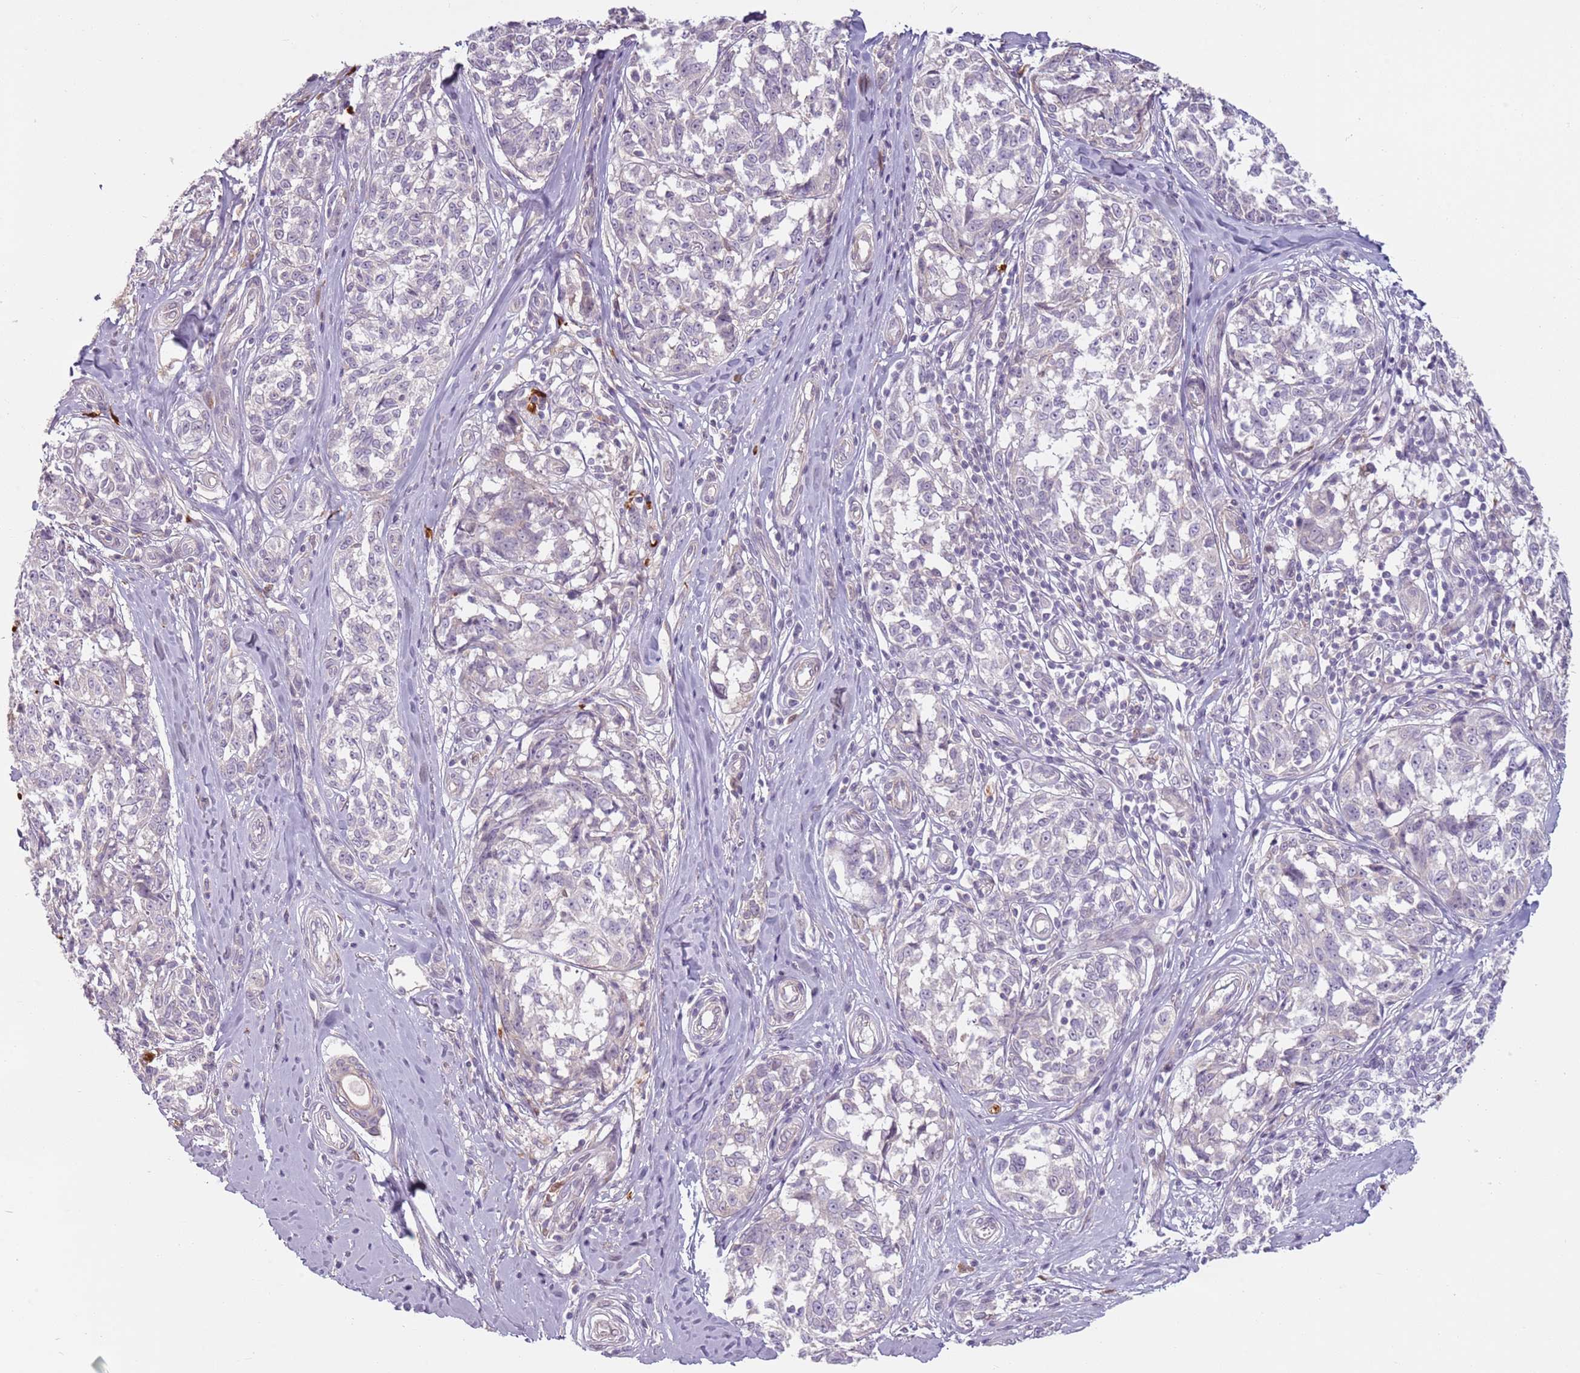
{"staining": {"intensity": "negative", "quantity": "none", "location": "none"}, "tissue": "melanoma", "cell_type": "Tumor cells", "image_type": "cancer", "snomed": [{"axis": "morphology", "description": "Normal tissue, NOS"}, {"axis": "morphology", "description": "Malignant melanoma, NOS"}, {"axis": "topography", "description": "Skin"}], "caption": "Image shows no significant protein positivity in tumor cells of melanoma. (DAB immunohistochemistry (IHC), high magnification).", "gene": "SPAG4", "patient": {"sex": "female", "age": 64}}